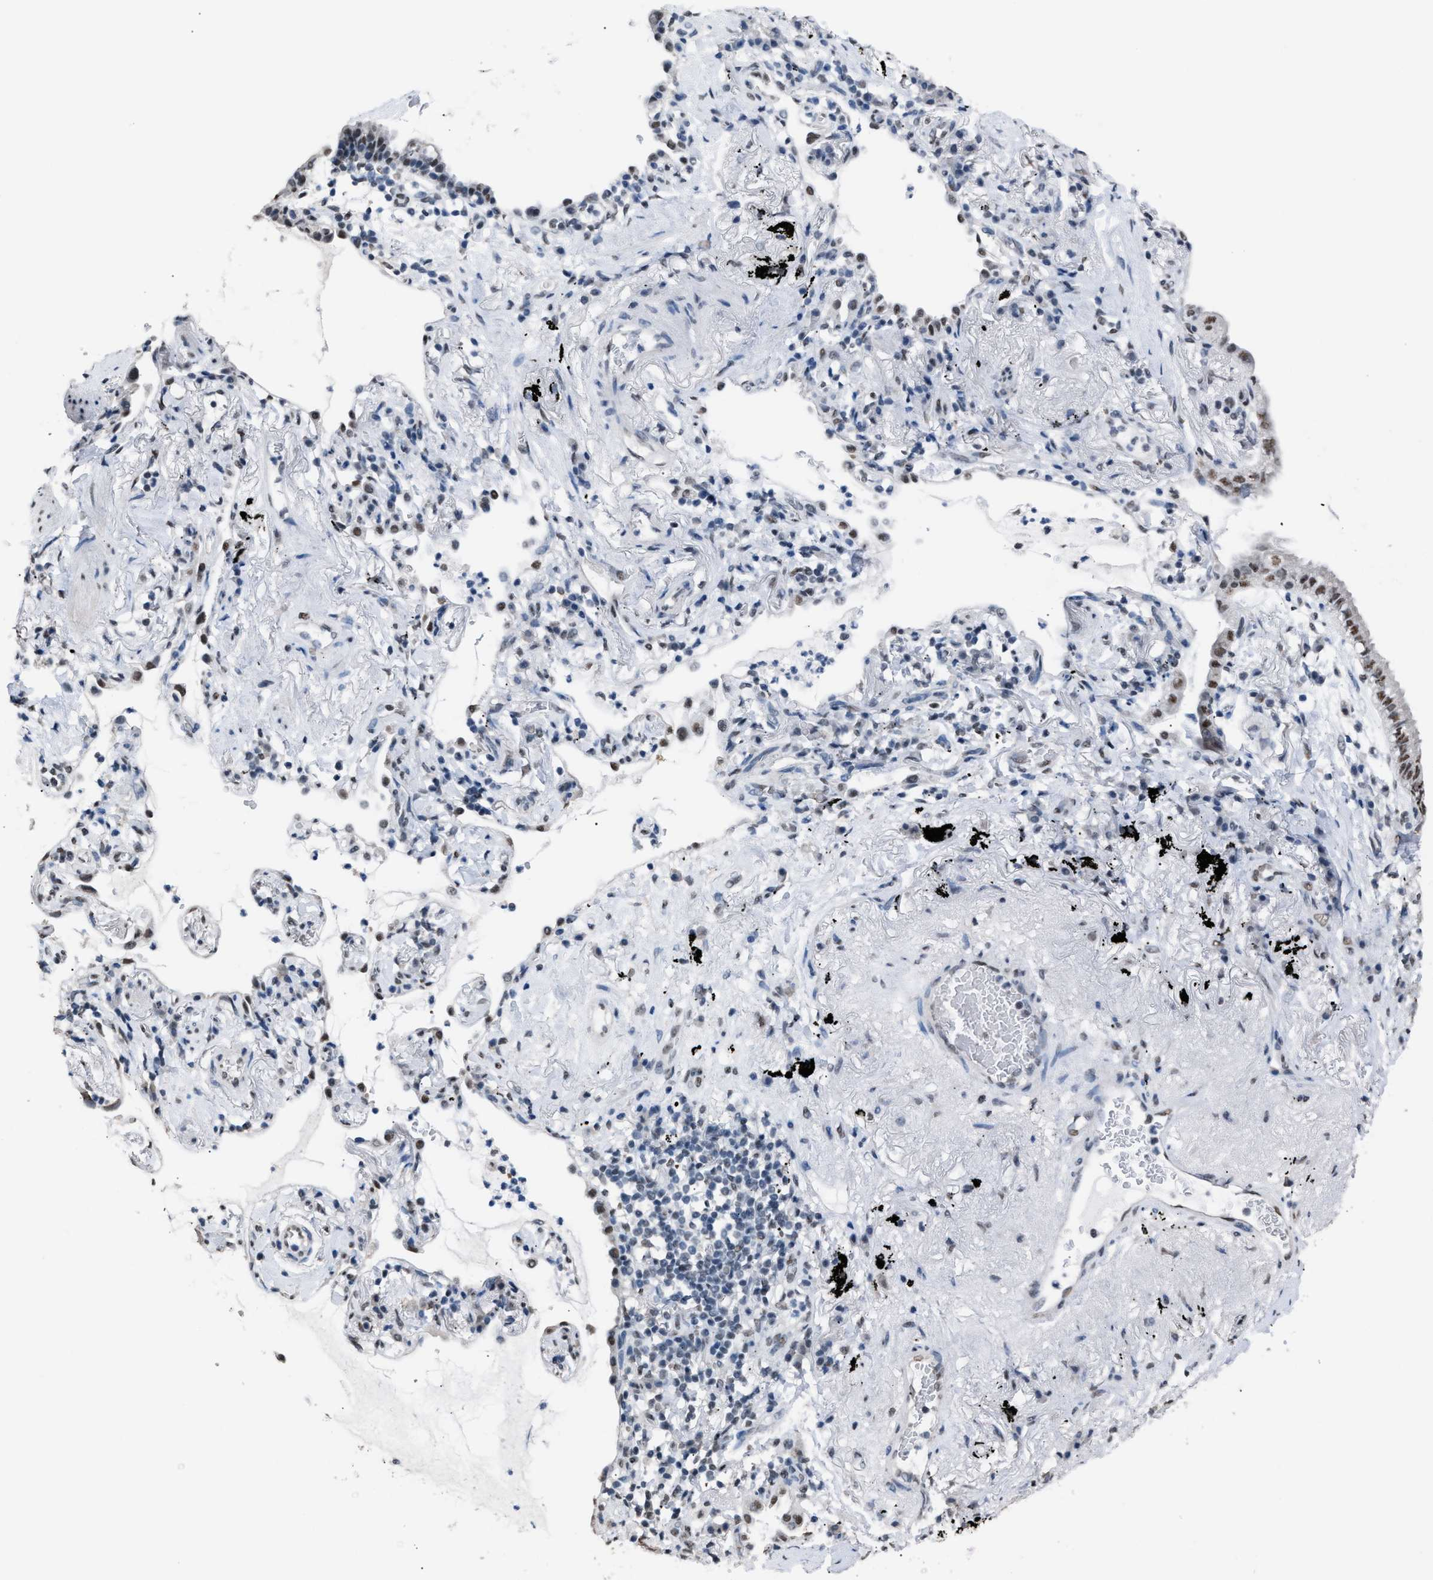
{"staining": {"intensity": "moderate", "quantity": ">75%", "location": "nuclear"}, "tissue": "lung cancer", "cell_type": "Tumor cells", "image_type": "cancer", "snomed": [{"axis": "morphology", "description": "Normal tissue, NOS"}, {"axis": "morphology", "description": "Adenocarcinoma, NOS"}, {"axis": "topography", "description": "Bronchus"}, {"axis": "topography", "description": "Lung"}], "caption": "Brown immunohistochemical staining in human lung adenocarcinoma exhibits moderate nuclear staining in approximately >75% of tumor cells. (DAB IHC, brown staining for protein, blue staining for nuclei).", "gene": "CCAR2", "patient": {"sex": "female", "age": 70}}